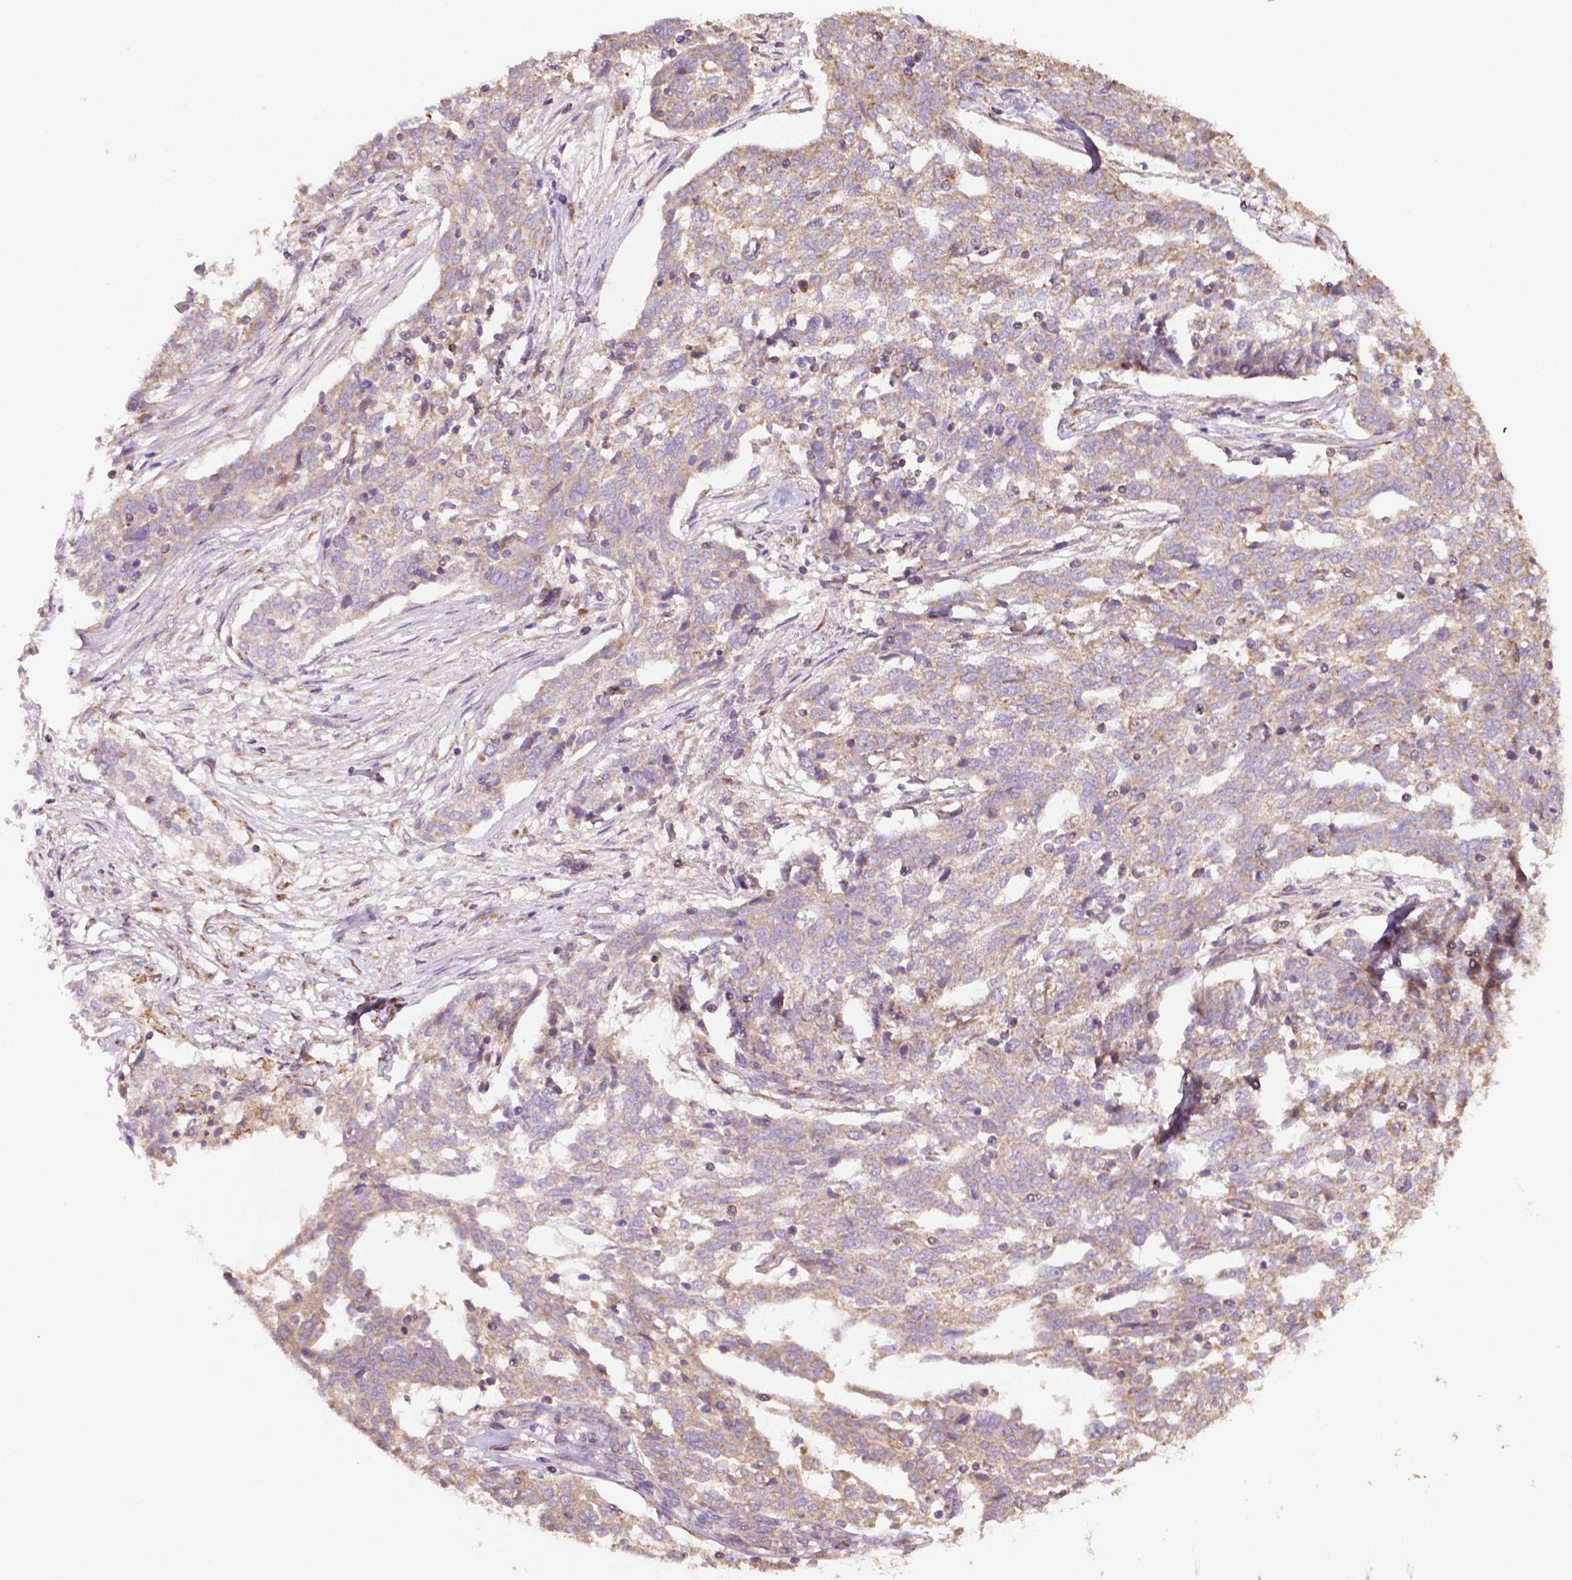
{"staining": {"intensity": "weak", "quantity": ">75%", "location": "cytoplasmic/membranous"}, "tissue": "ovarian cancer", "cell_type": "Tumor cells", "image_type": "cancer", "snomed": [{"axis": "morphology", "description": "Cystadenocarcinoma, serous, NOS"}, {"axis": "topography", "description": "Ovary"}], "caption": "Brown immunohistochemical staining in human ovarian cancer exhibits weak cytoplasmic/membranous positivity in about >75% of tumor cells.", "gene": "ILVBL", "patient": {"sex": "female", "age": 67}}